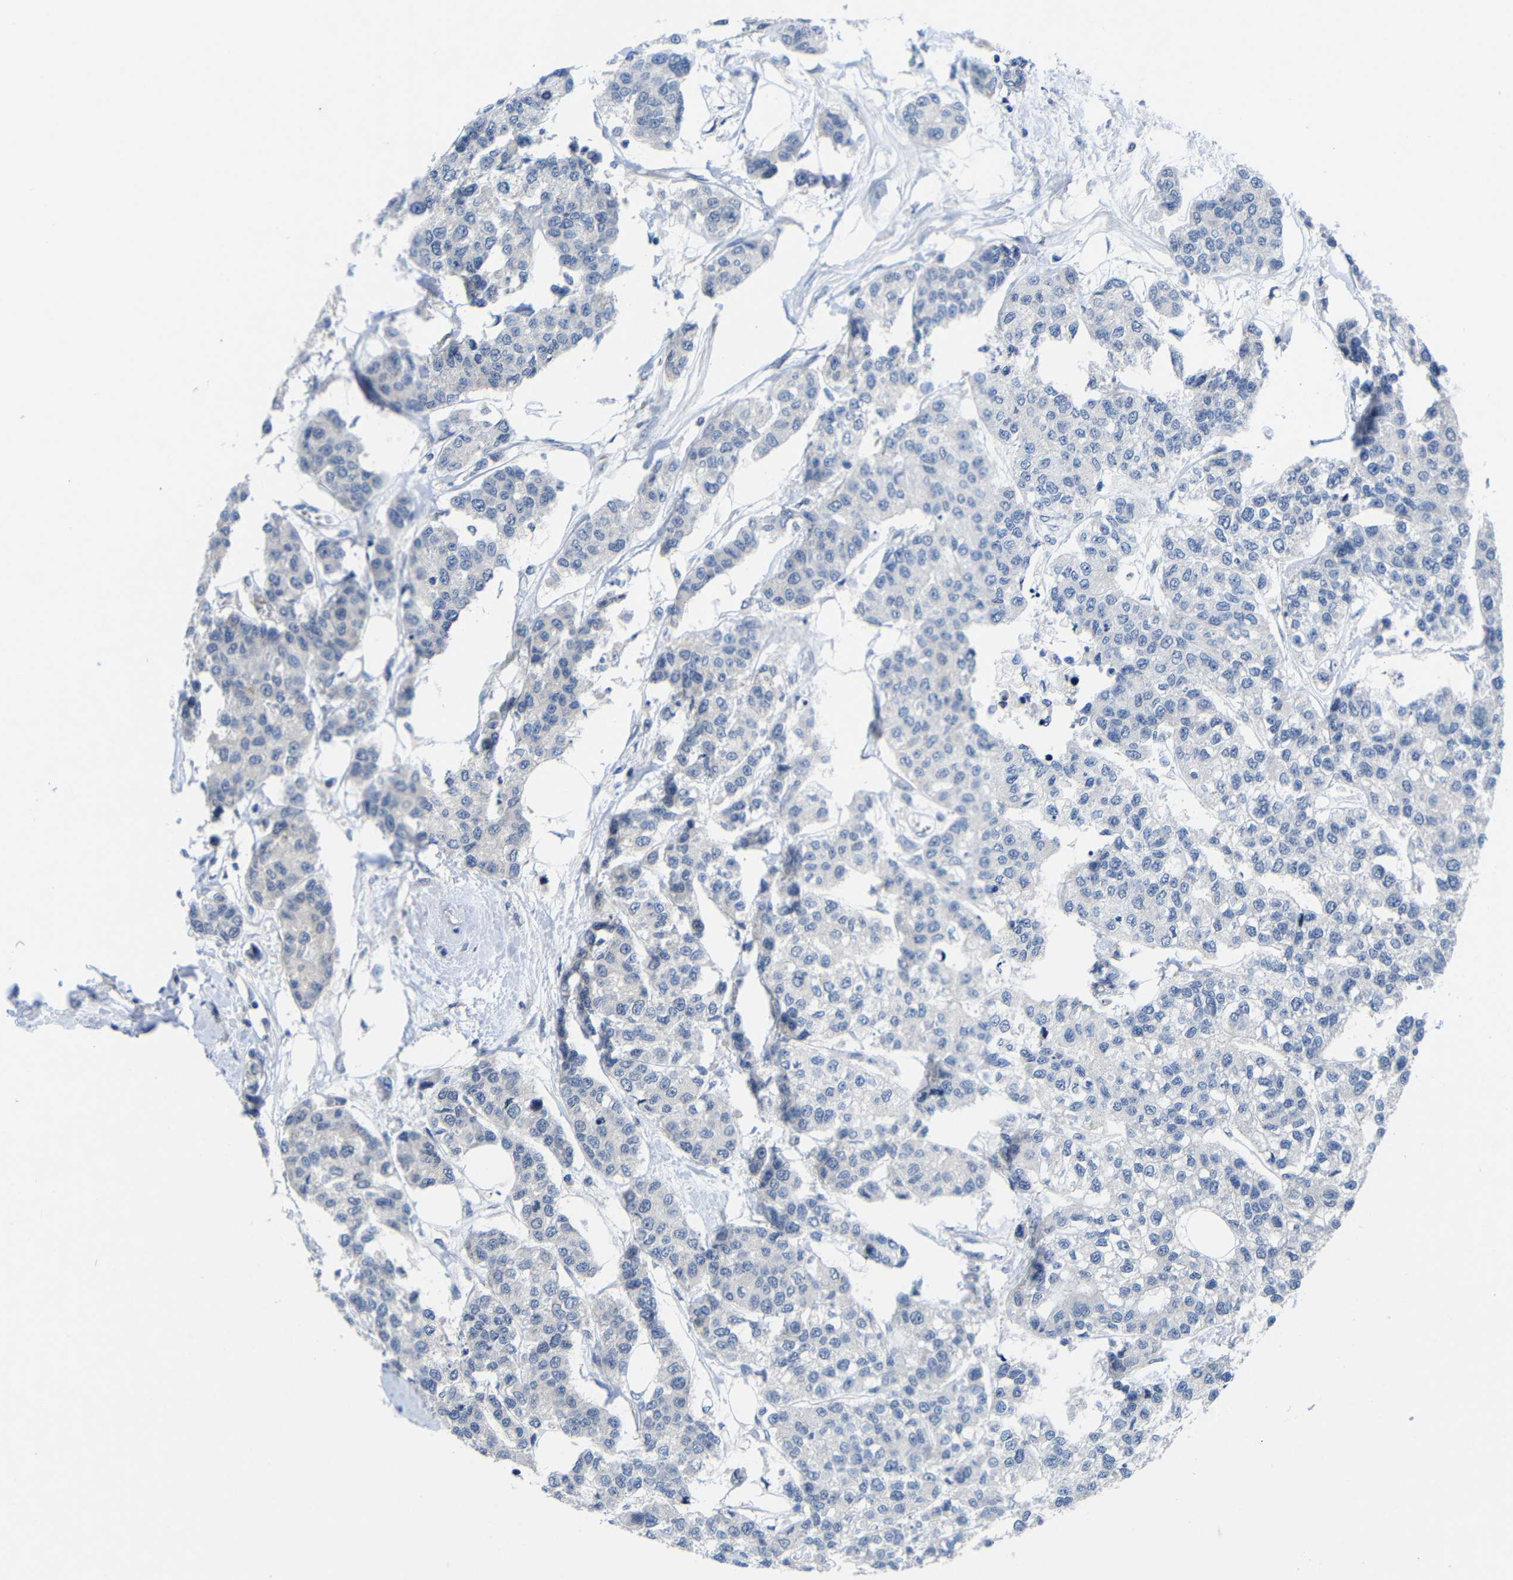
{"staining": {"intensity": "negative", "quantity": "none", "location": "none"}, "tissue": "breast cancer", "cell_type": "Tumor cells", "image_type": "cancer", "snomed": [{"axis": "morphology", "description": "Duct carcinoma"}, {"axis": "topography", "description": "Breast"}], "caption": "Breast cancer (intraductal carcinoma) stained for a protein using IHC exhibits no staining tumor cells.", "gene": "CMTM1", "patient": {"sex": "female", "age": 51}}